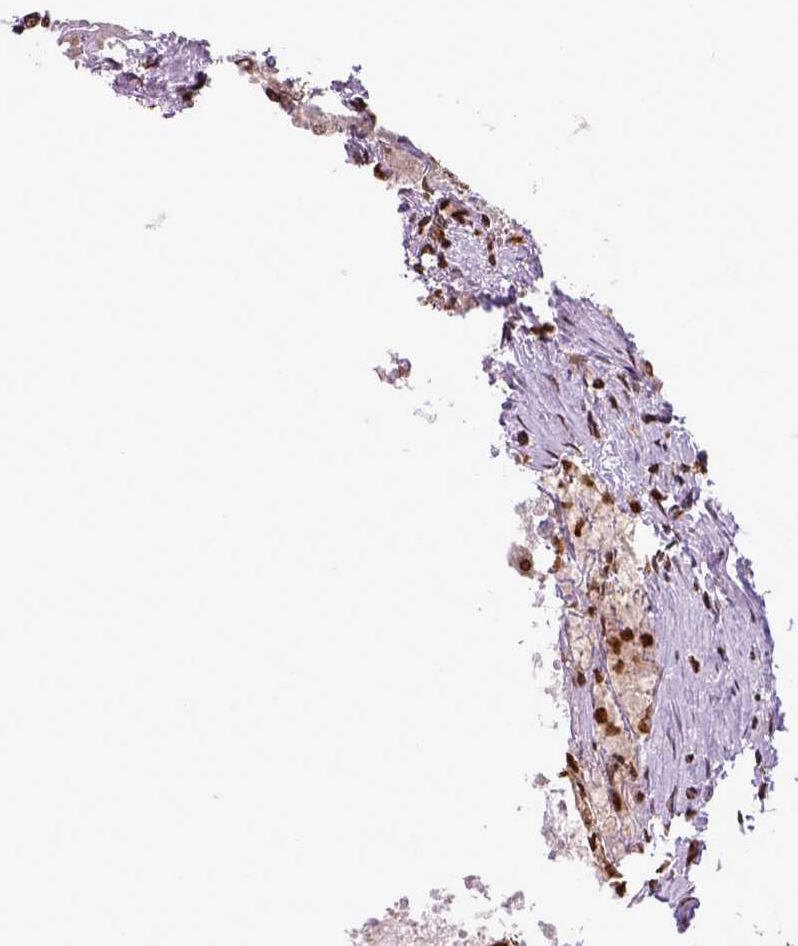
{"staining": {"intensity": "strong", "quantity": ">75%", "location": "nuclear"}, "tissue": "renal cancer", "cell_type": "Tumor cells", "image_type": "cancer", "snomed": [{"axis": "morphology", "description": "Adenocarcinoma, NOS"}, {"axis": "topography", "description": "Kidney"}], "caption": "Renal cancer stained with immunohistochemistry displays strong nuclear positivity in approximately >75% of tumor cells.", "gene": "ZNF75D", "patient": {"sex": "male", "age": 72}}